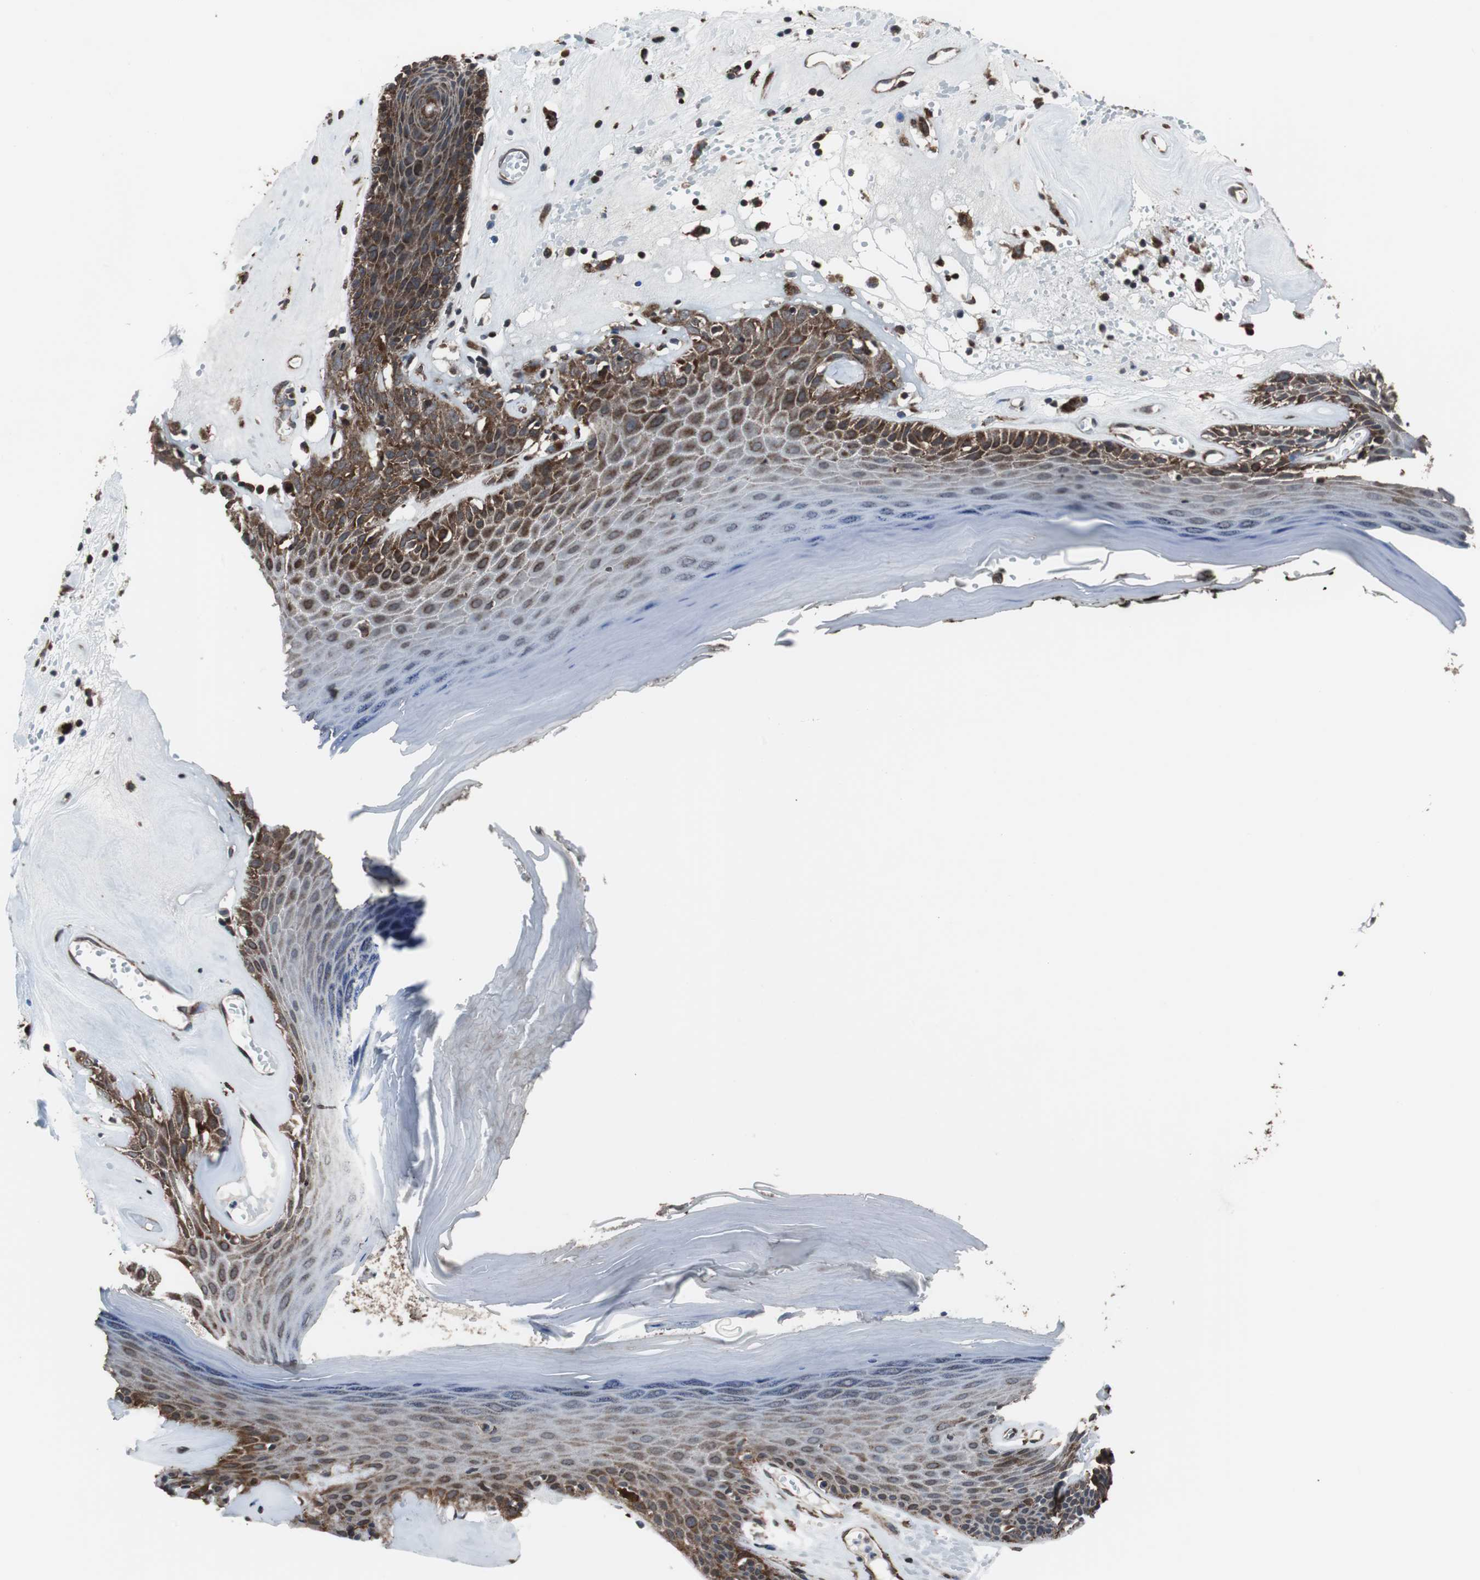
{"staining": {"intensity": "strong", "quantity": "25%-75%", "location": "cytoplasmic/membranous"}, "tissue": "skin", "cell_type": "Epidermal cells", "image_type": "normal", "snomed": [{"axis": "morphology", "description": "Normal tissue, NOS"}, {"axis": "morphology", "description": "Inflammation, NOS"}, {"axis": "topography", "description": "Vulva"}], "caption": "Immunohistochemical staining of unremarkable skin exhibits strong cytoplasmic/membranous protein staining in about 25%-75% of epidermal cells. Ihc stains the protein in brown and the nuclei are stained blue.", "gene": "USP10", "patient": {"sex": "female", "age": 84}}